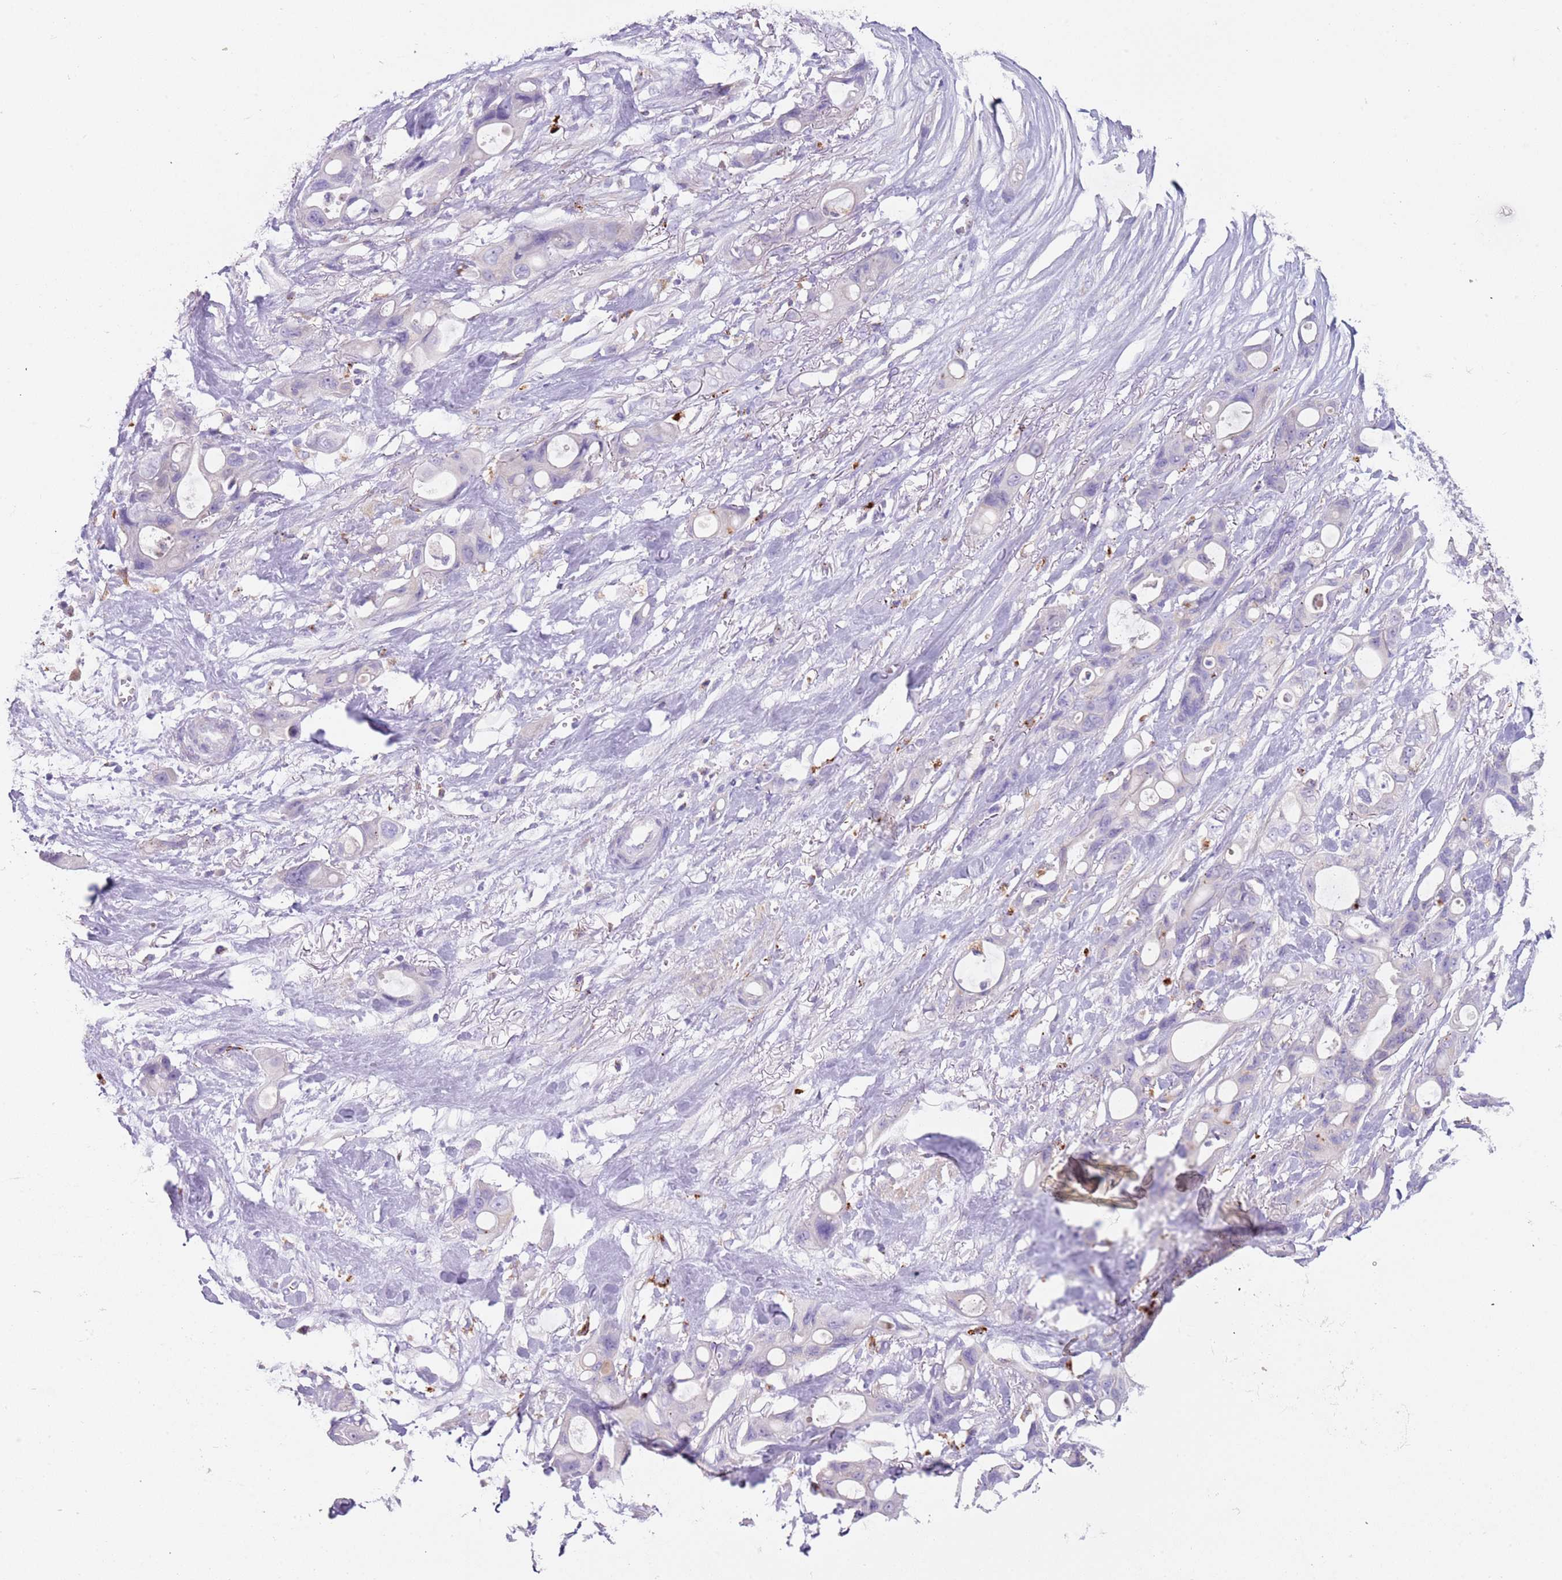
{"staining": {"intensity": "negative", "quantity": "none", "location": "none"}, "tissue": "ovarian cancer", "cell_type": "Tumor cells", "image_type": "cancer", "snomed": [{"axis": "morphology", "description": "Cystadenocarcinoma, mucinous, NOS"}, {"axis": "topography", "description": "Ovary"}], "caption": "Tumor cells are negative for protein expression in human ovarian cancer. (DAB immunohistochemistry (IHC) with hematoxylin counter stain).", "gene": "LRRN3", "patient": {"sex": "female", "age": 70}}